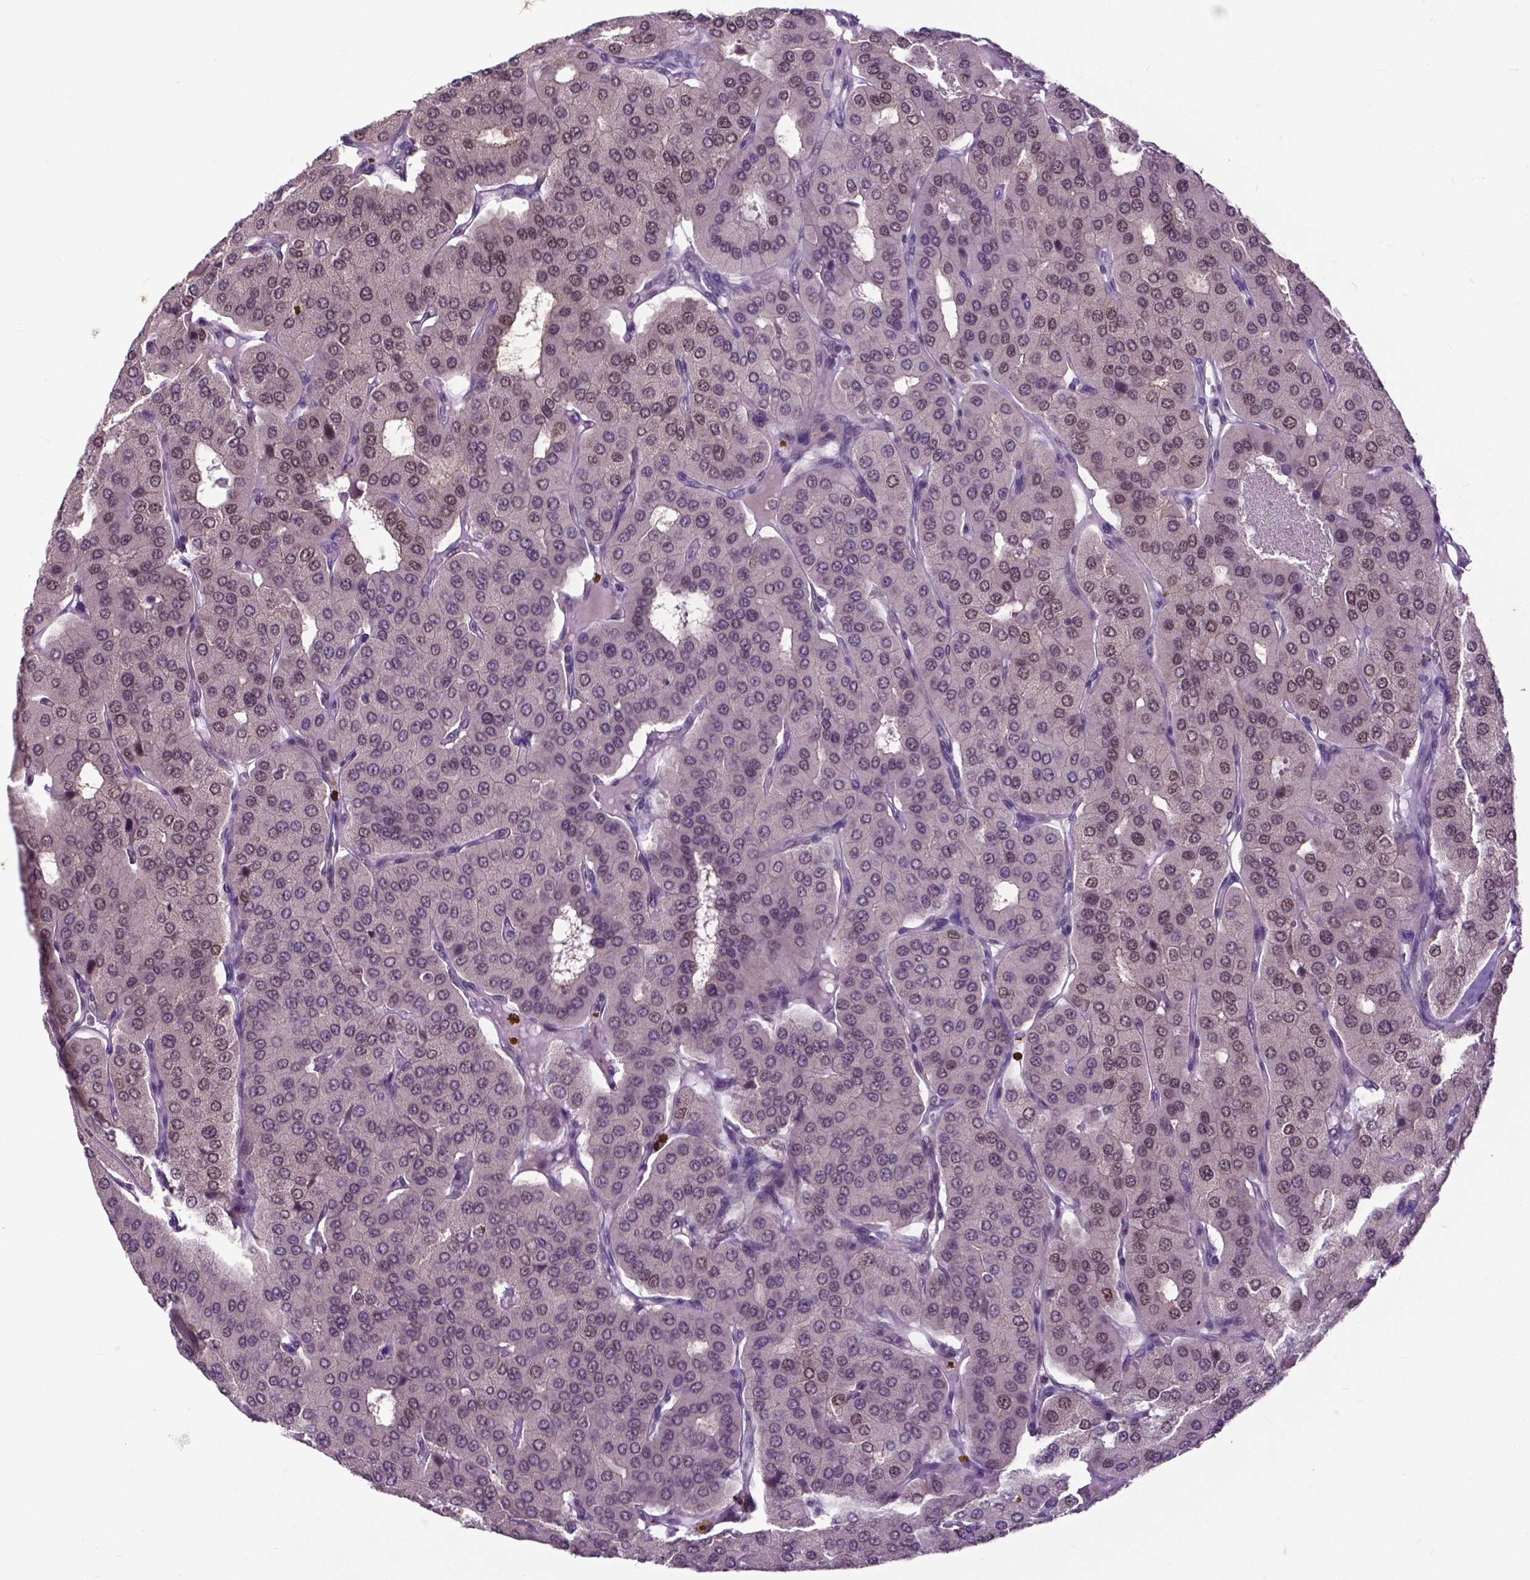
{"staining": {"intensity": "weak", "quantity": "25%-75%", "location": "nuclear"}, "tissue": "parathyroid gland", "cell_type": "Glandular cells", "image_type": "normal", "snomed": [{"axis": "morphology", "description": "Normal tissue, NOS"}, {"axis": "morphology", "description": "Adenoma, NOS"}, {"axis": "topography", "description": "Parathyroid gland"}], "caption": "Parathyroid gland was stained to show a protein in brown. There is low levels of weak nuclear staining in about 25%-75% of glandular cells. The staining was performed using DAB (3,3'-diaminobenzidine), with brown indicating positive protein expression. Nuclei are stained blue with hematoxylin.", "gene": "FAF1", "patient": {"sex": "female", "age": 86}}